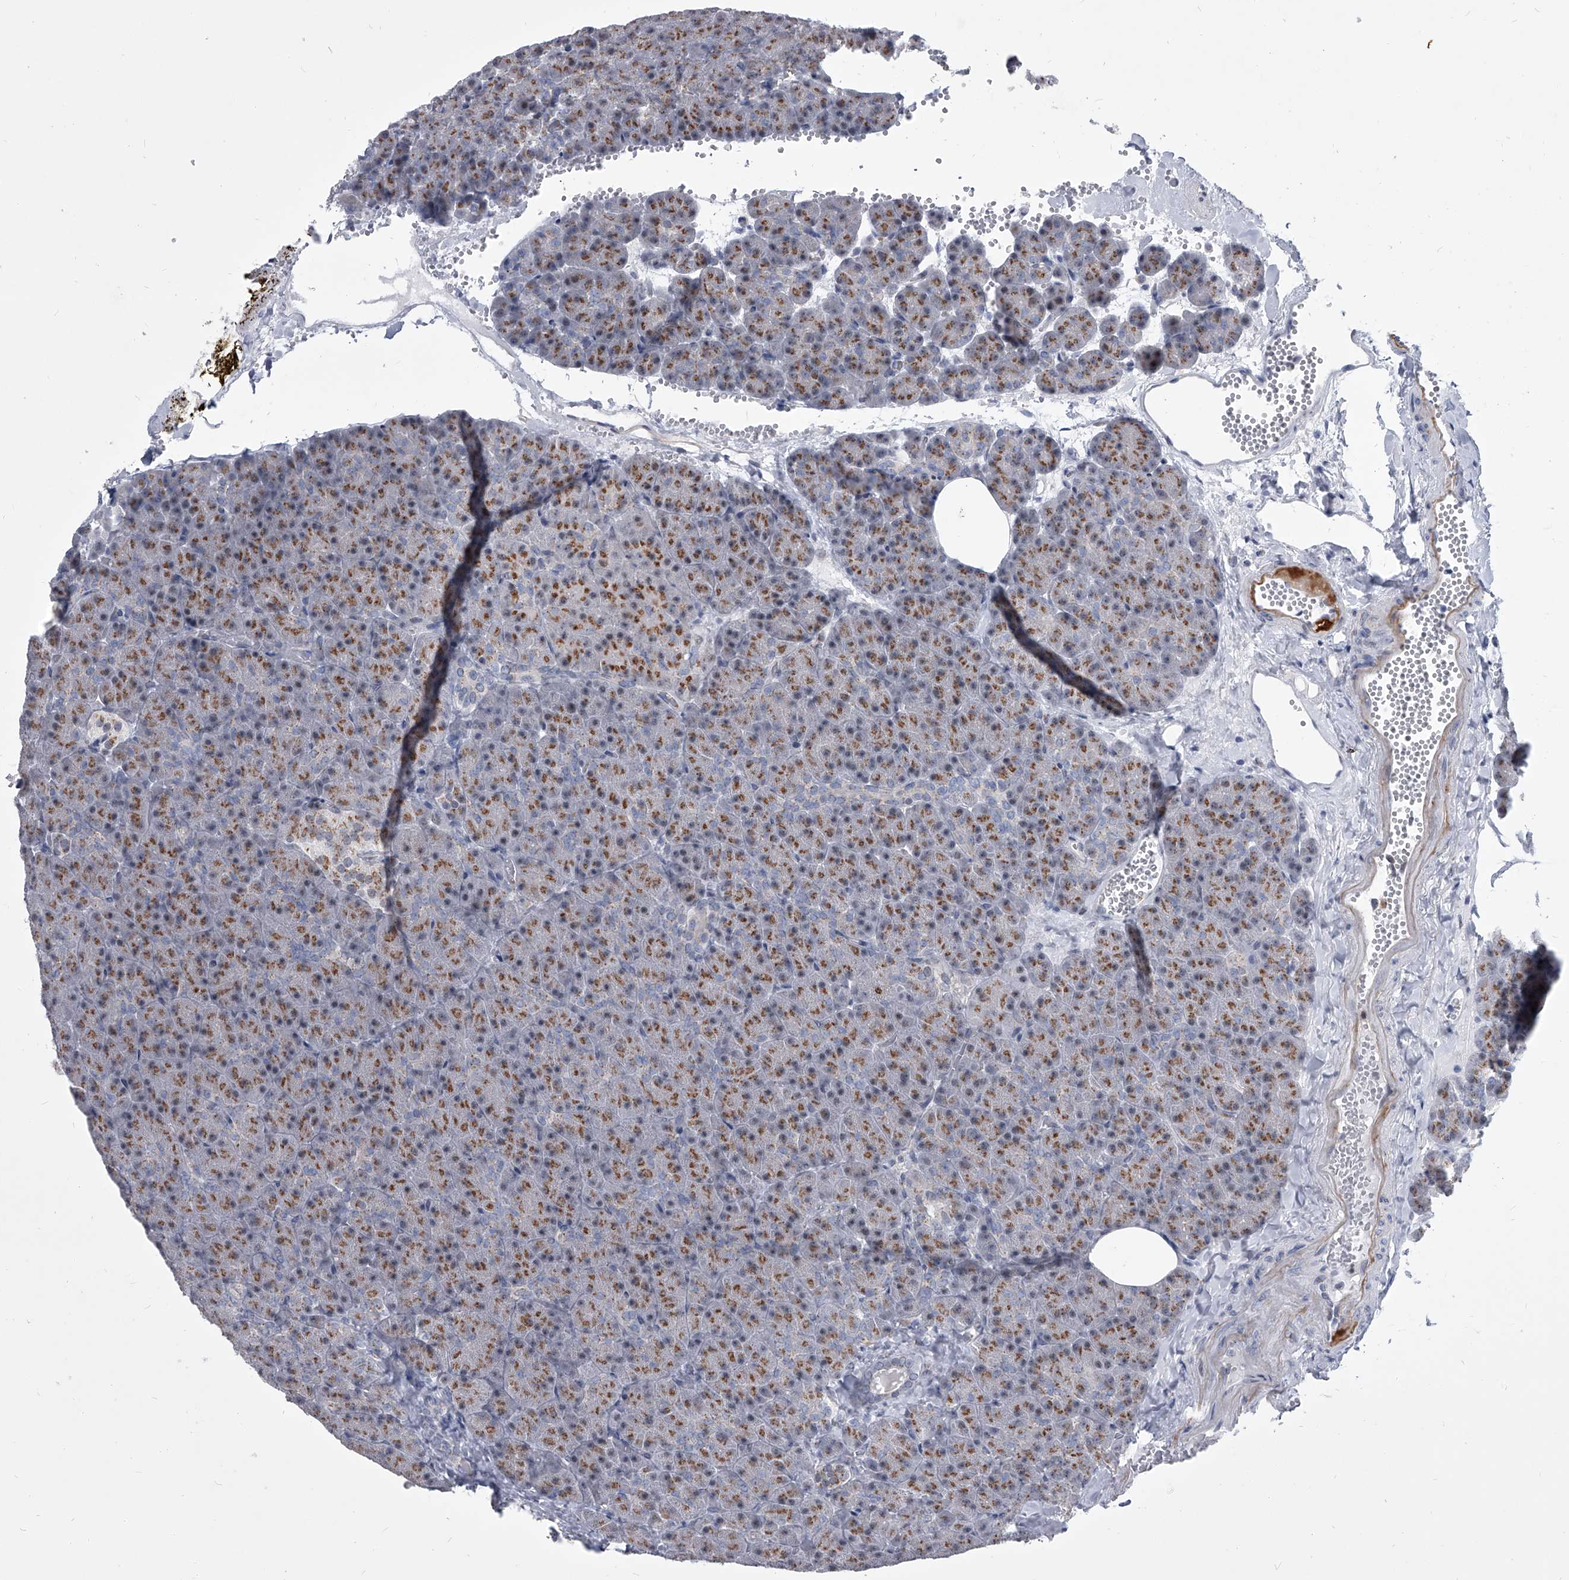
{"staining": {"intensity": "moderate", "quantity": ">75%", "location": "cytoplasmic/membranous"}, "tissue": "pancreas", "cell_type": "Exocrine glandular cells", "image_type": "normal", "snomed": [{"axis": "morphology", "description": "Normal tissue, NOS"}, {"axis": "morphology", "description": "Carcinoid, malignant, NOS"}, {"axis": "topography", "description": "Pancreas"}], "caption": "Protein analysis of unremarkable pancreas shows moderate cytoplasmic/membranous expression in approximately >75% of exocrine glandular cells. Ihc stains the protein of interest in brown and the nuclei are stained blue.", "gene": "EVA1C", "patient": {"sex": "female", "age": 35}}